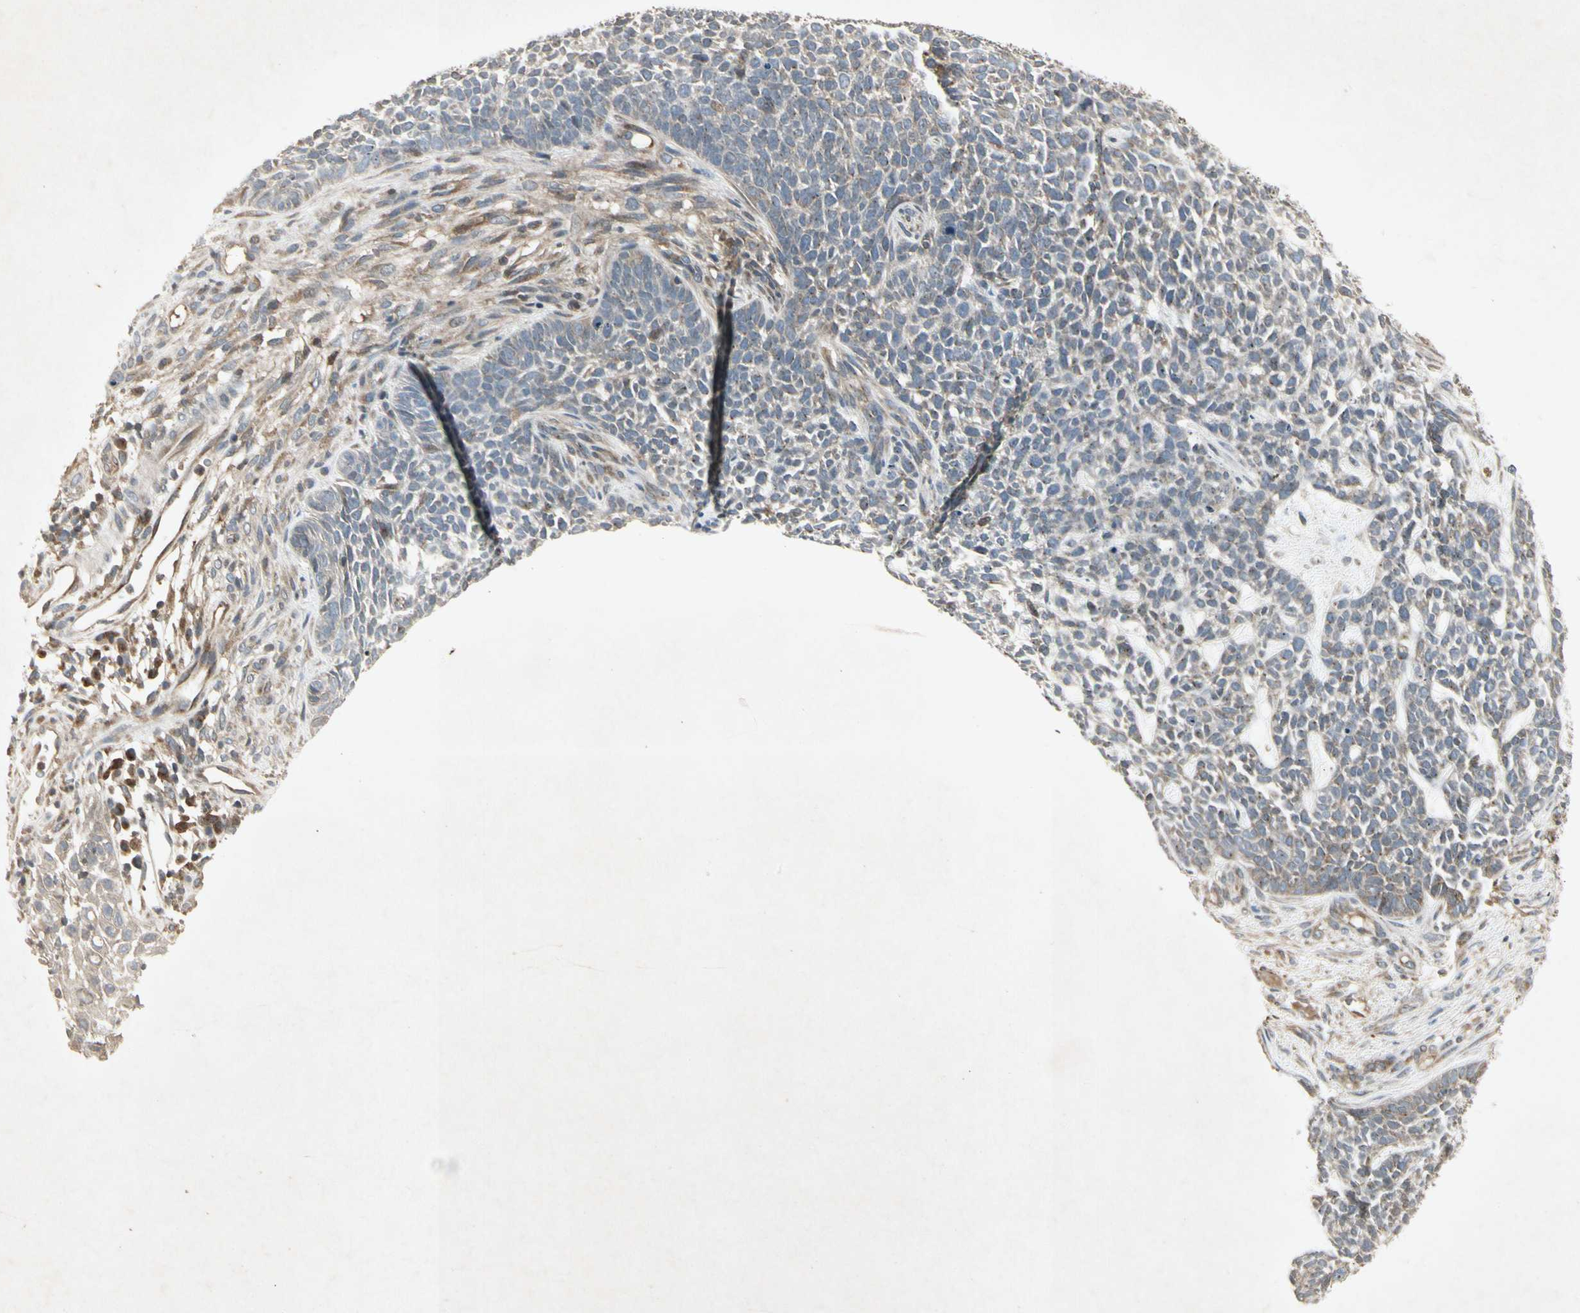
{"staining": {"intensity": "weak", "quantity": "25%-75%", "location": "cytoplasmic/membranous"}, "tissue": "skin cancer", "cell_type": "Tumor cells", "image_type": "cancer", "snomed": [{"axis": "morphology", "description": "Basal cell carcinoma"}, {"axis": "topography", "description": "Skin"}], "caption": "Protein analysis of skin basal cell carcinoma tissue demonstrates weak cytoplasmic/membranous staining in approximately 25%-75% of tumor cells.", "gene": "TEK", "patient": {"sex": "female", "age": 84}}